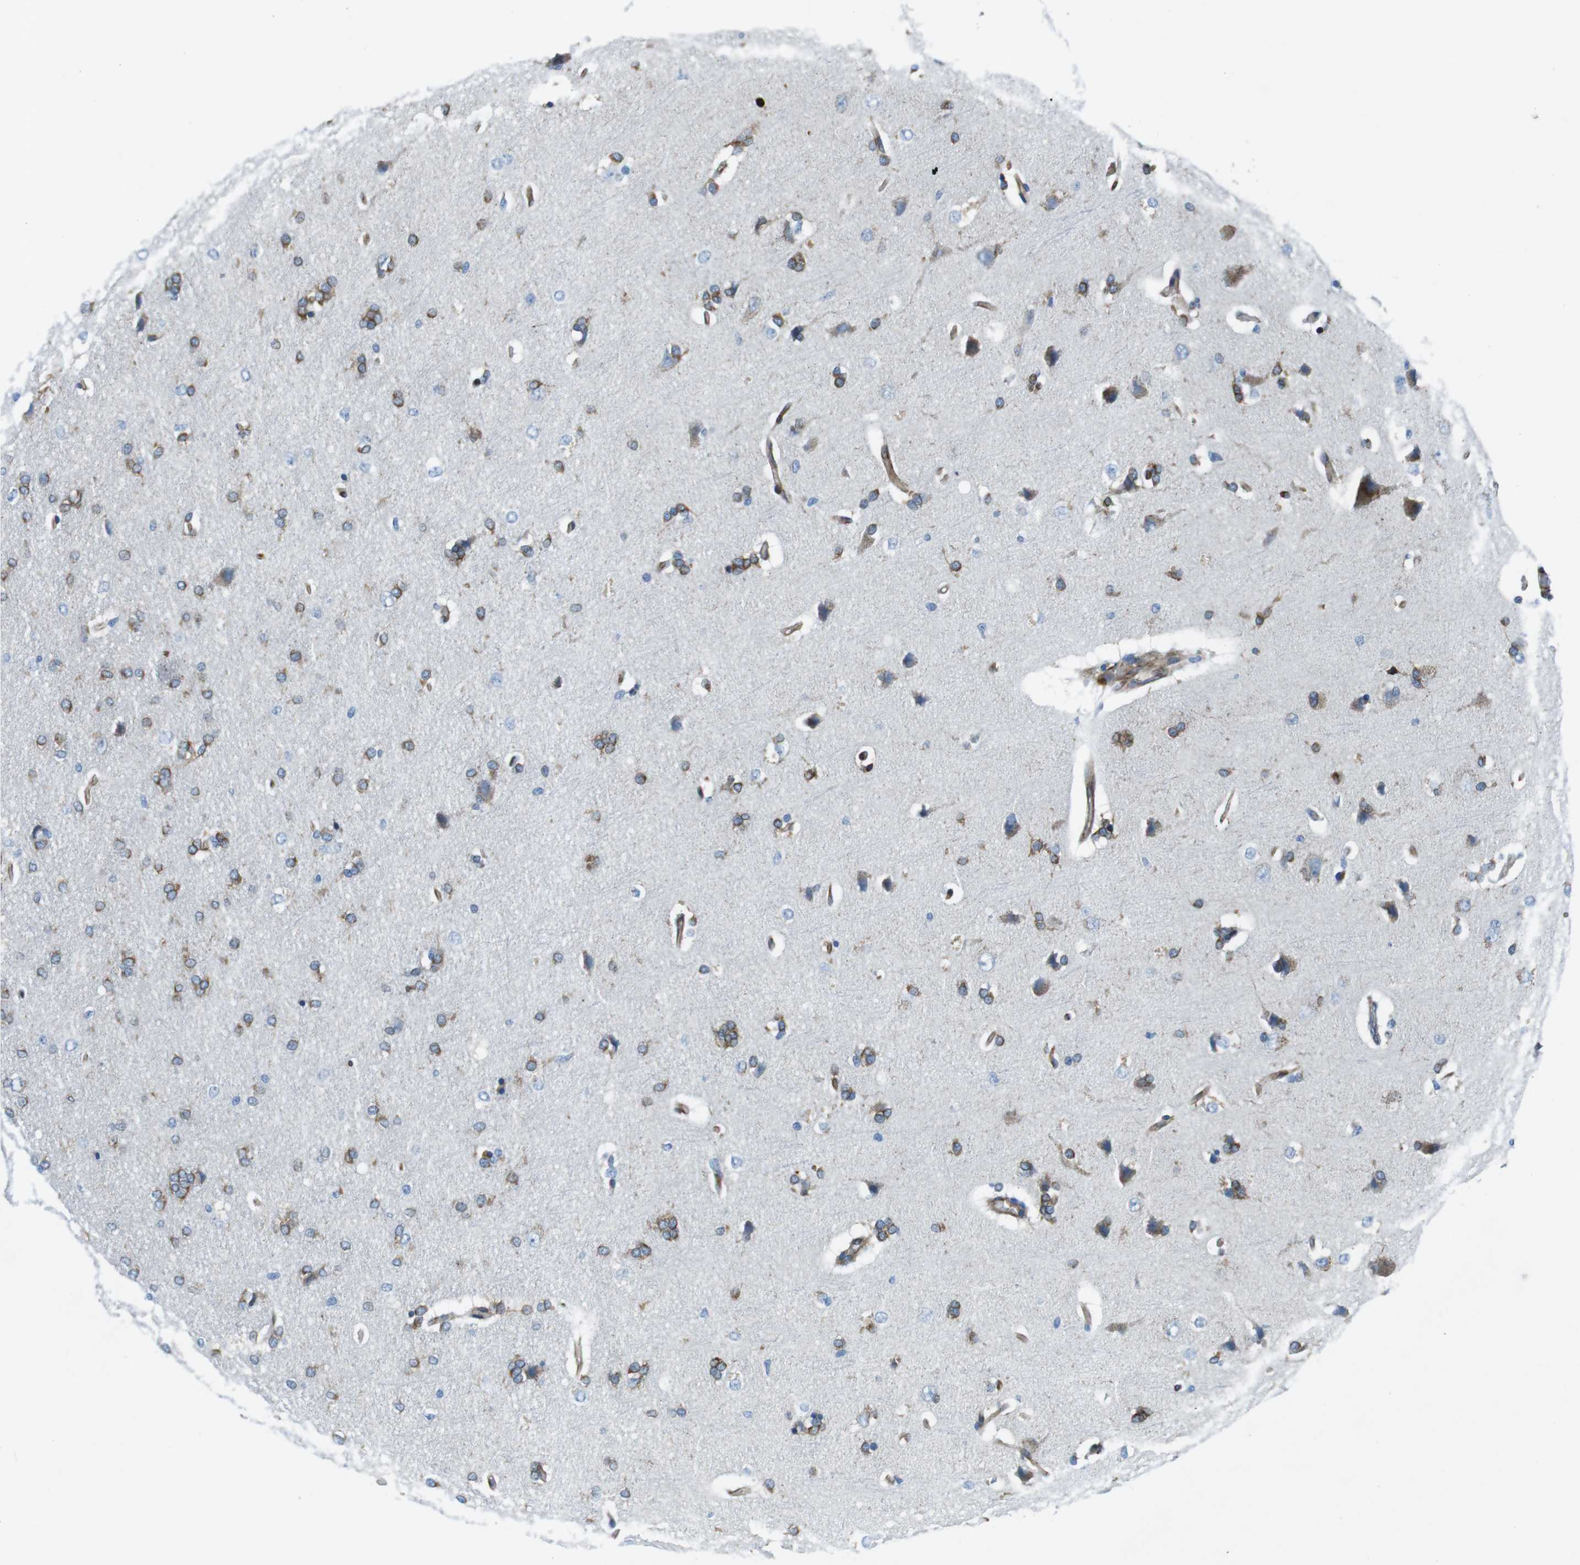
{"staining": {"intensity": "strong", "quantity": ">75%", "location": "cytoplasmic/membranous"}, "tissue": "cerebral cortex", "cell_type": "Endothelial cells", "image_type": "normal", "snomed": [{"axis": "morphology", "description": "Normal tissue, NOS"}, {"axis": "topography", "description": "Cerebral cortex"}], "caption": "Immunohistochemistry (IHC) histopathology image of benign cerebral cortex: cerebral cortex stained using immunohistochemistry displays high levels of strong protein expression localized specifically in the cytoplasmic/membranous of endothelial cells, appearing as a cytoplasmic/membranous brown color.", "gene": "EMP2", "patient": {"sex": "male", "age": 62}}